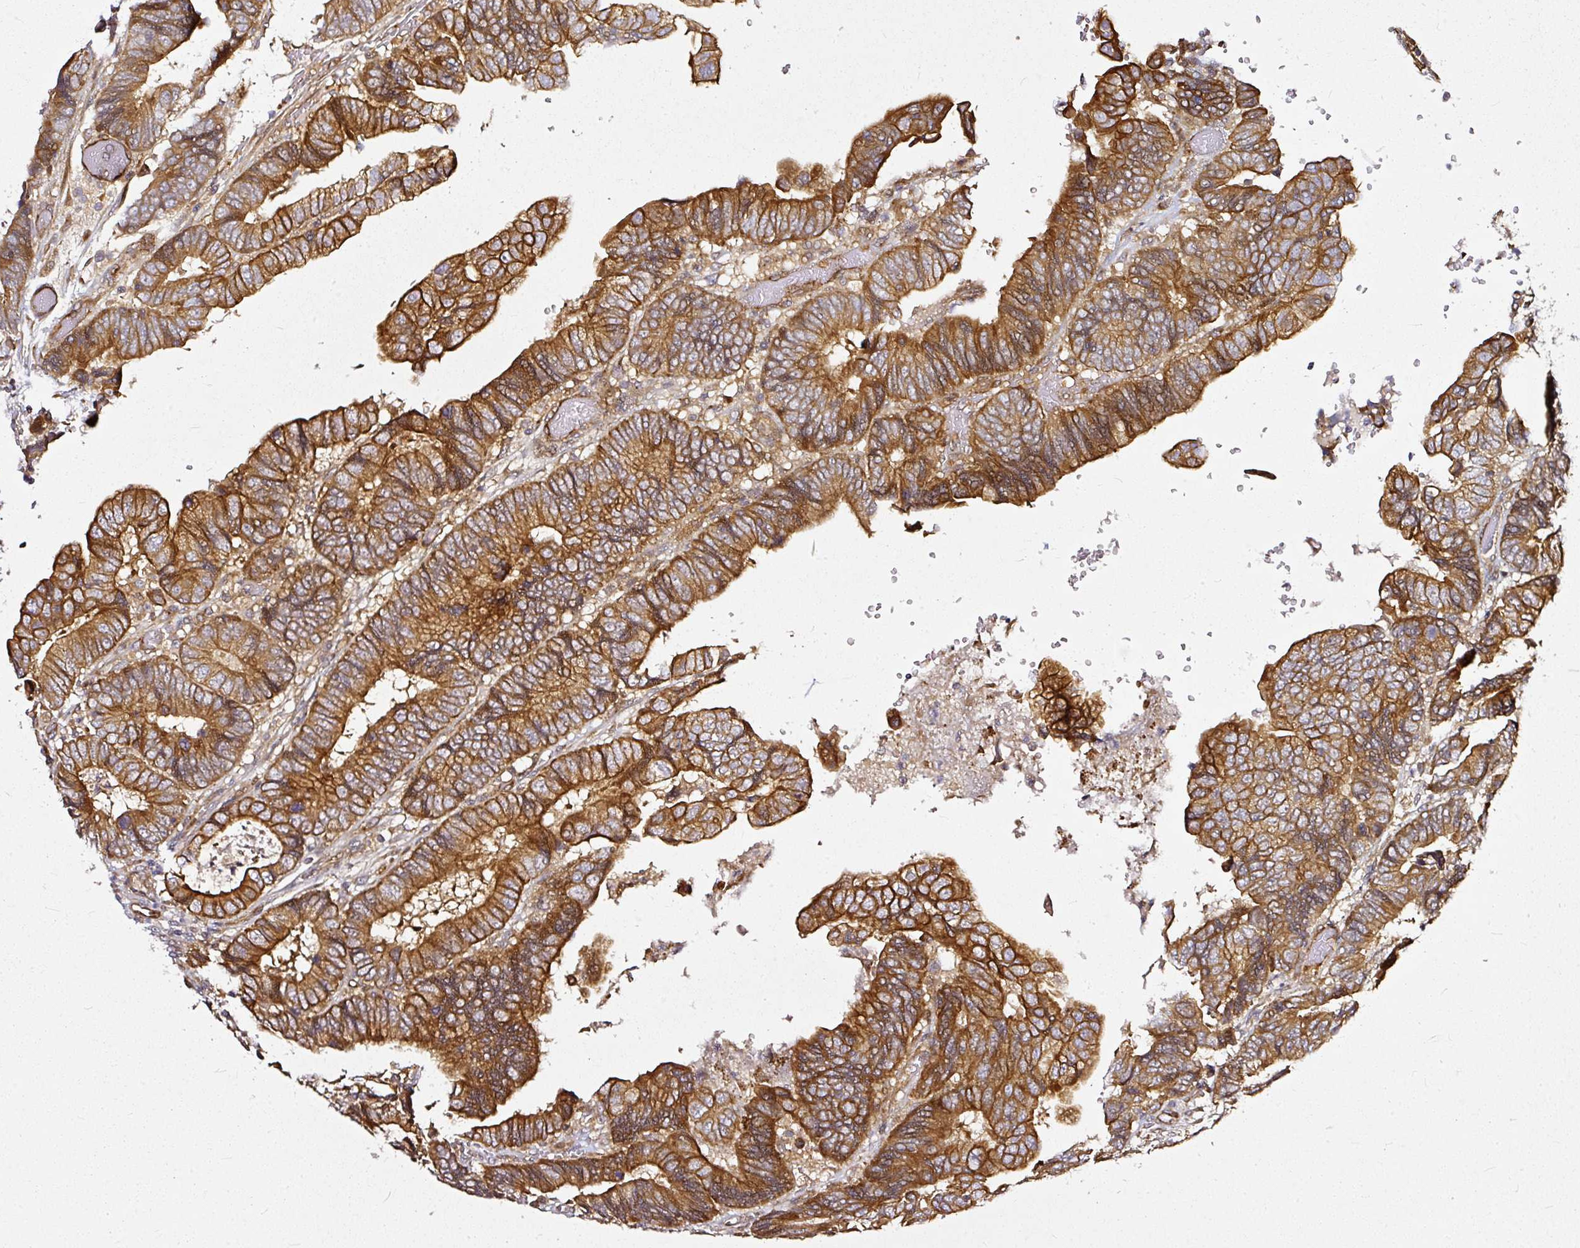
{"staining": {"intensity": "strong", "quantity": ">75%", "location": "cytoplasmic/membranous"}, "tissue": "colorectal cancer", "cell_type": "Tumor cells", "image_type": "cancer", "snomed": [{"axis": "morphology", "description": "Adenocarcinoma, NOS"}, {"axis": "topography", "description": "Colon"}], "caption": "Colorectal adenocarcinoma stained with a brown dye demonstrates strong cytoplasmic/membranous positive positivity in approximately >75% of tumor cells.", "gene": "MIF4GD", "patient": {"sex": "male", "age": 85}}